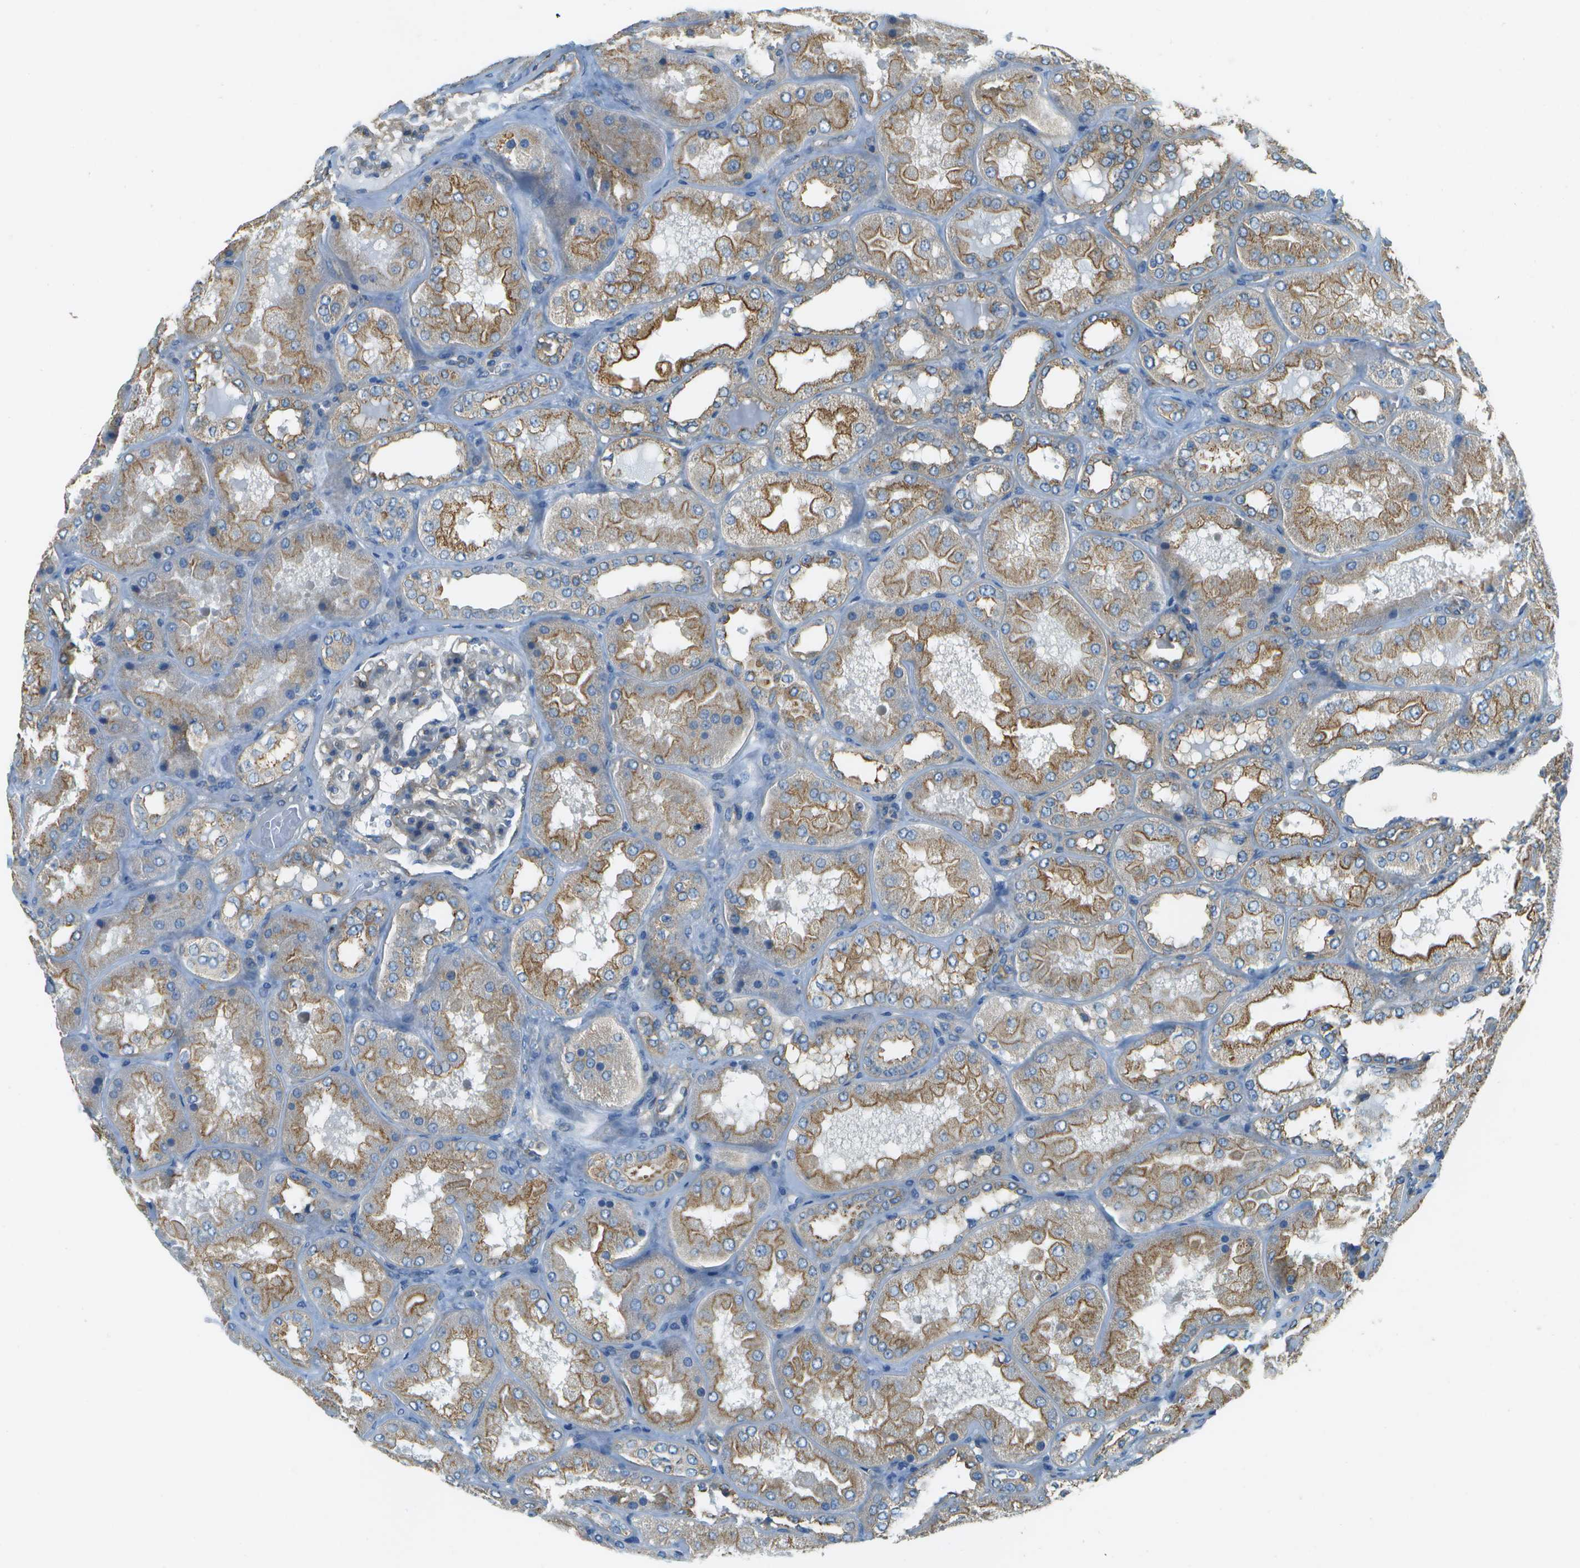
{"staining": {"intensity": "moderate", "quantity": "25%-75%", "location": "cytoplasmic/membranous"}, "tissue": "kidney", "cell_type": "Cells in glomeruli", "image_type": "normal", "snomed": [{"axis": "morphology", "description": "Normal tissue, NOS"}, {"axis": "topography", "description": "Kidney"}], "caption": "Kidney stained with DAB immunohistochemistry (IHC) displays medium levels of moderate cytoplasmic/membranous expression in about 25%-75% of cells in glomeruli.", "gene": "CLTC", "patient": {"sex": "female", "age": 56}}